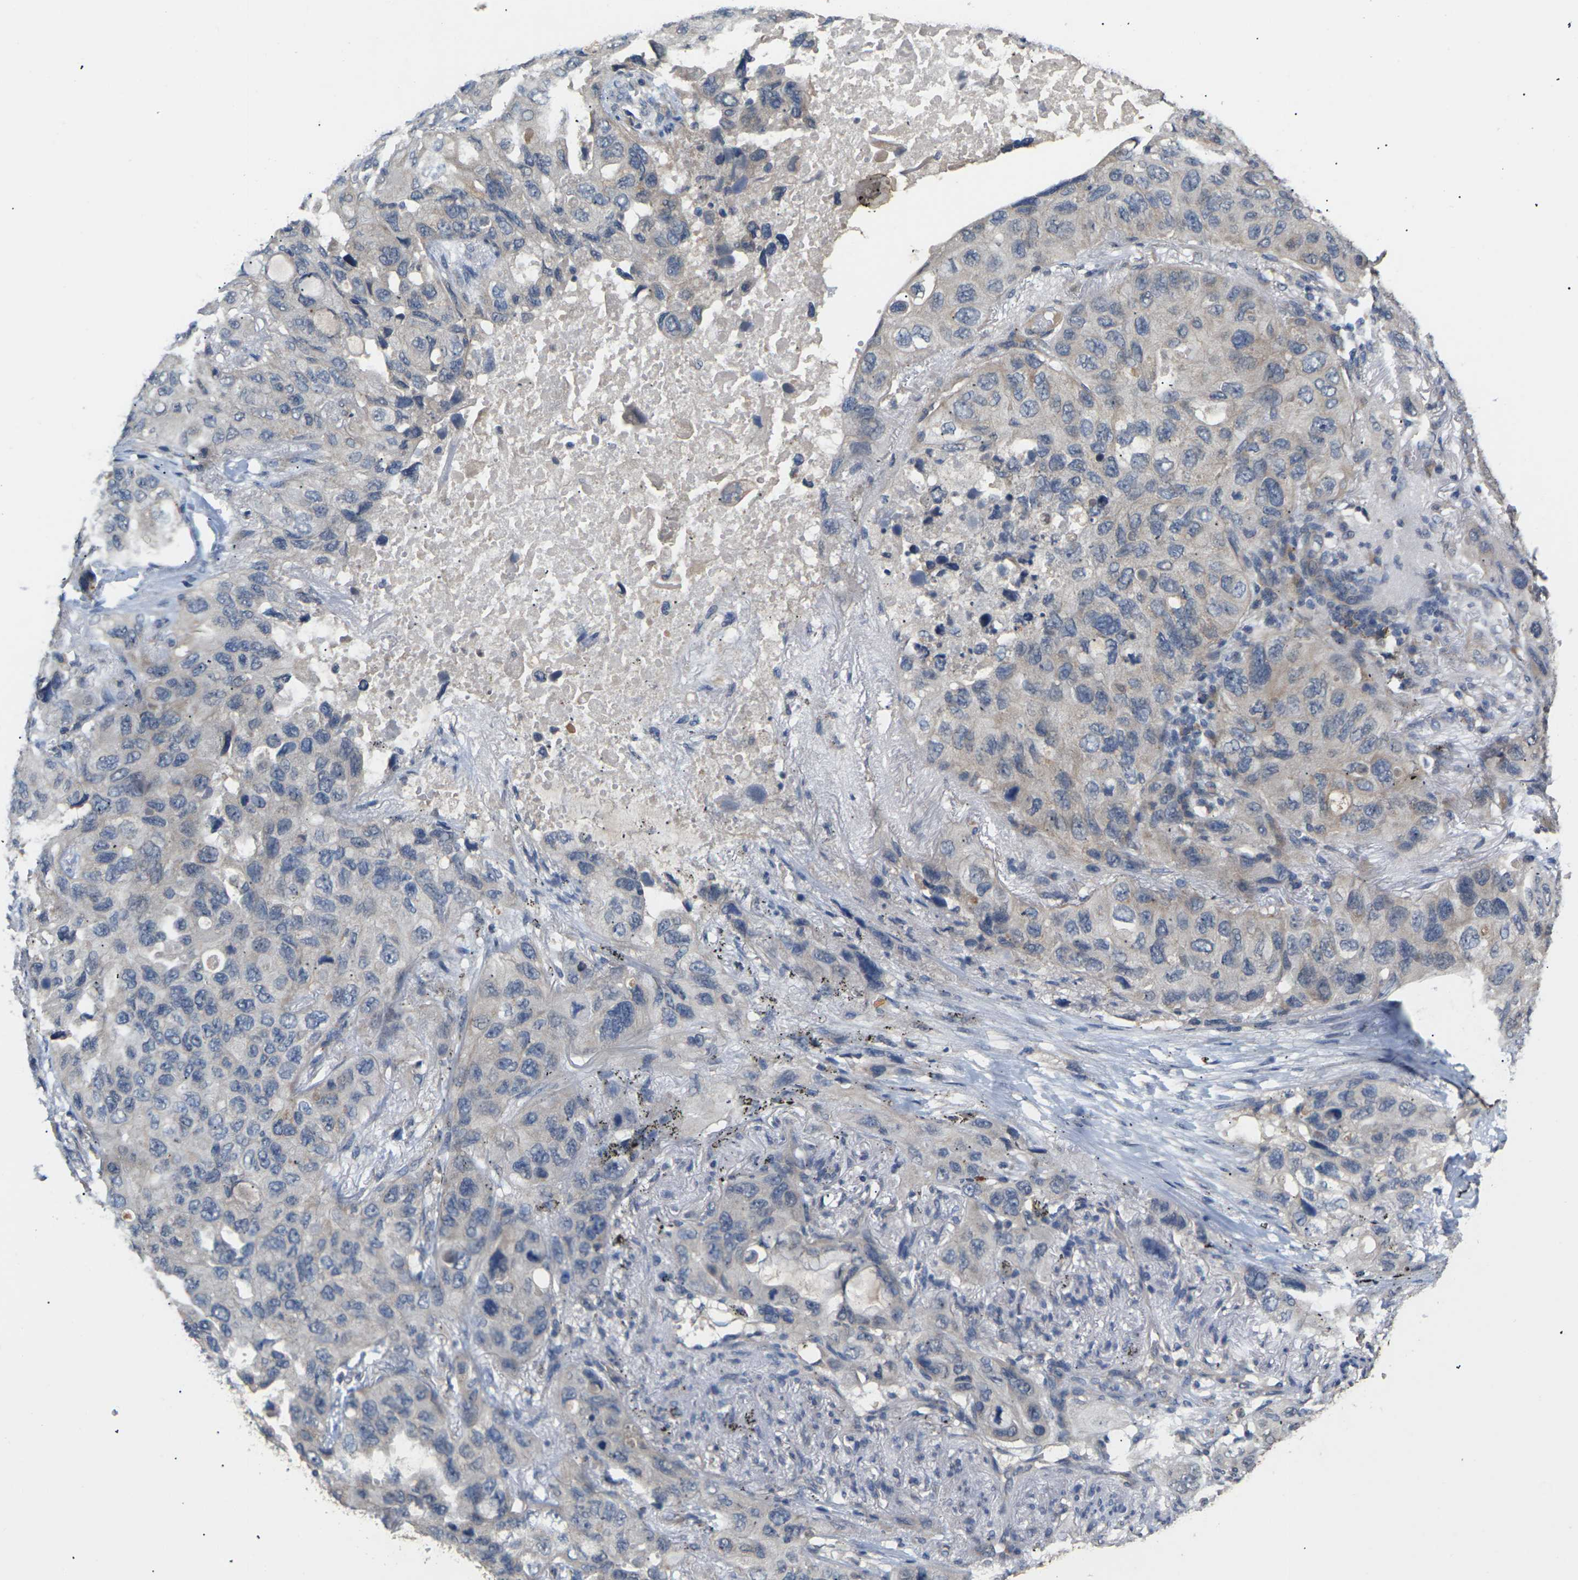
{"staining": {"intensity": "weak", "quantity": "<25%", "location": "cytoplasmic/membranous"}, "tissue": "lung cancer", "cell_type": "Tumor cells", "image_type": "cancer", "snomed": [{"axis": "morphology", "description": "Squamous cell carcinoma, NOS"}, {"axis": "topography", "description": "Lung"}], "caption": "IHC micrograph of neoplastic tissue: human squamous cell carcinoma (lung) stained with DAB (3,3'-diaminobenzidine) demonstrates no significant protein expression in tumor cells.", "gene": "SLC2A2", "patient": {"sex": "female", "age": 73}}